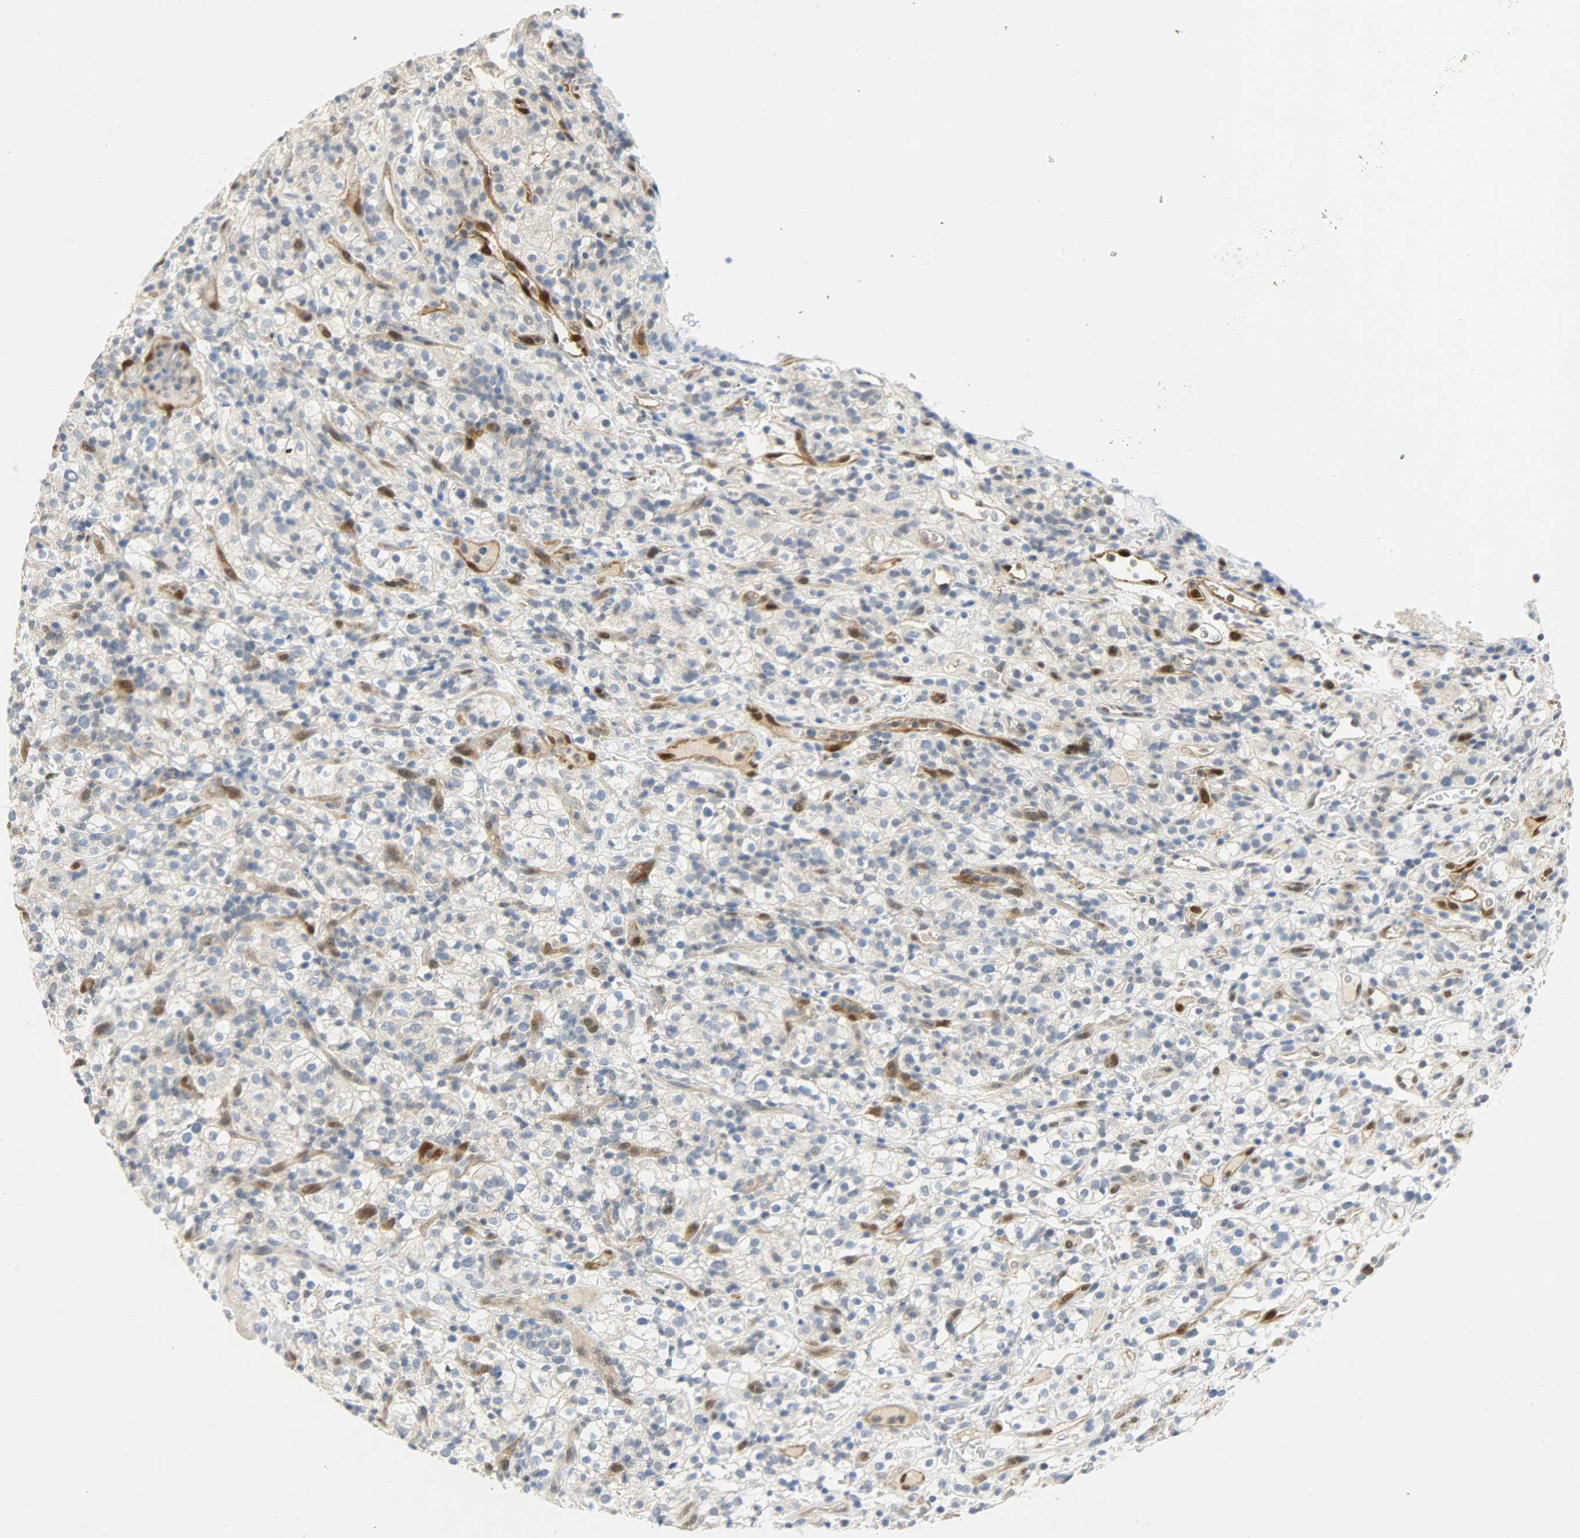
{"staining": {"intensity": "negative", "quantity": "none", "location": "none"}, "tissue": "renal cancer", "cell_type": "Tumor cells", "image_type": "cancer", "snomed": [{"axis": "morphology", "description": "Normal tissue, NOS"}, {"axis": "morphology", "description": "Adenocarcinoma, NOS"}, {"axis": "topography", "description": "Kidney"}], "caption": "Immunohistochemistry (IHC) photomicrograph of neoplastic tissue: human renal adenocarcinoma stained with DAB displays no significant protein staining in tumor cells. (IHC, brightfield microscopy, high magnification).", "gene": "FKBP1A", "patient": {"sex": "female", "age": 72}}